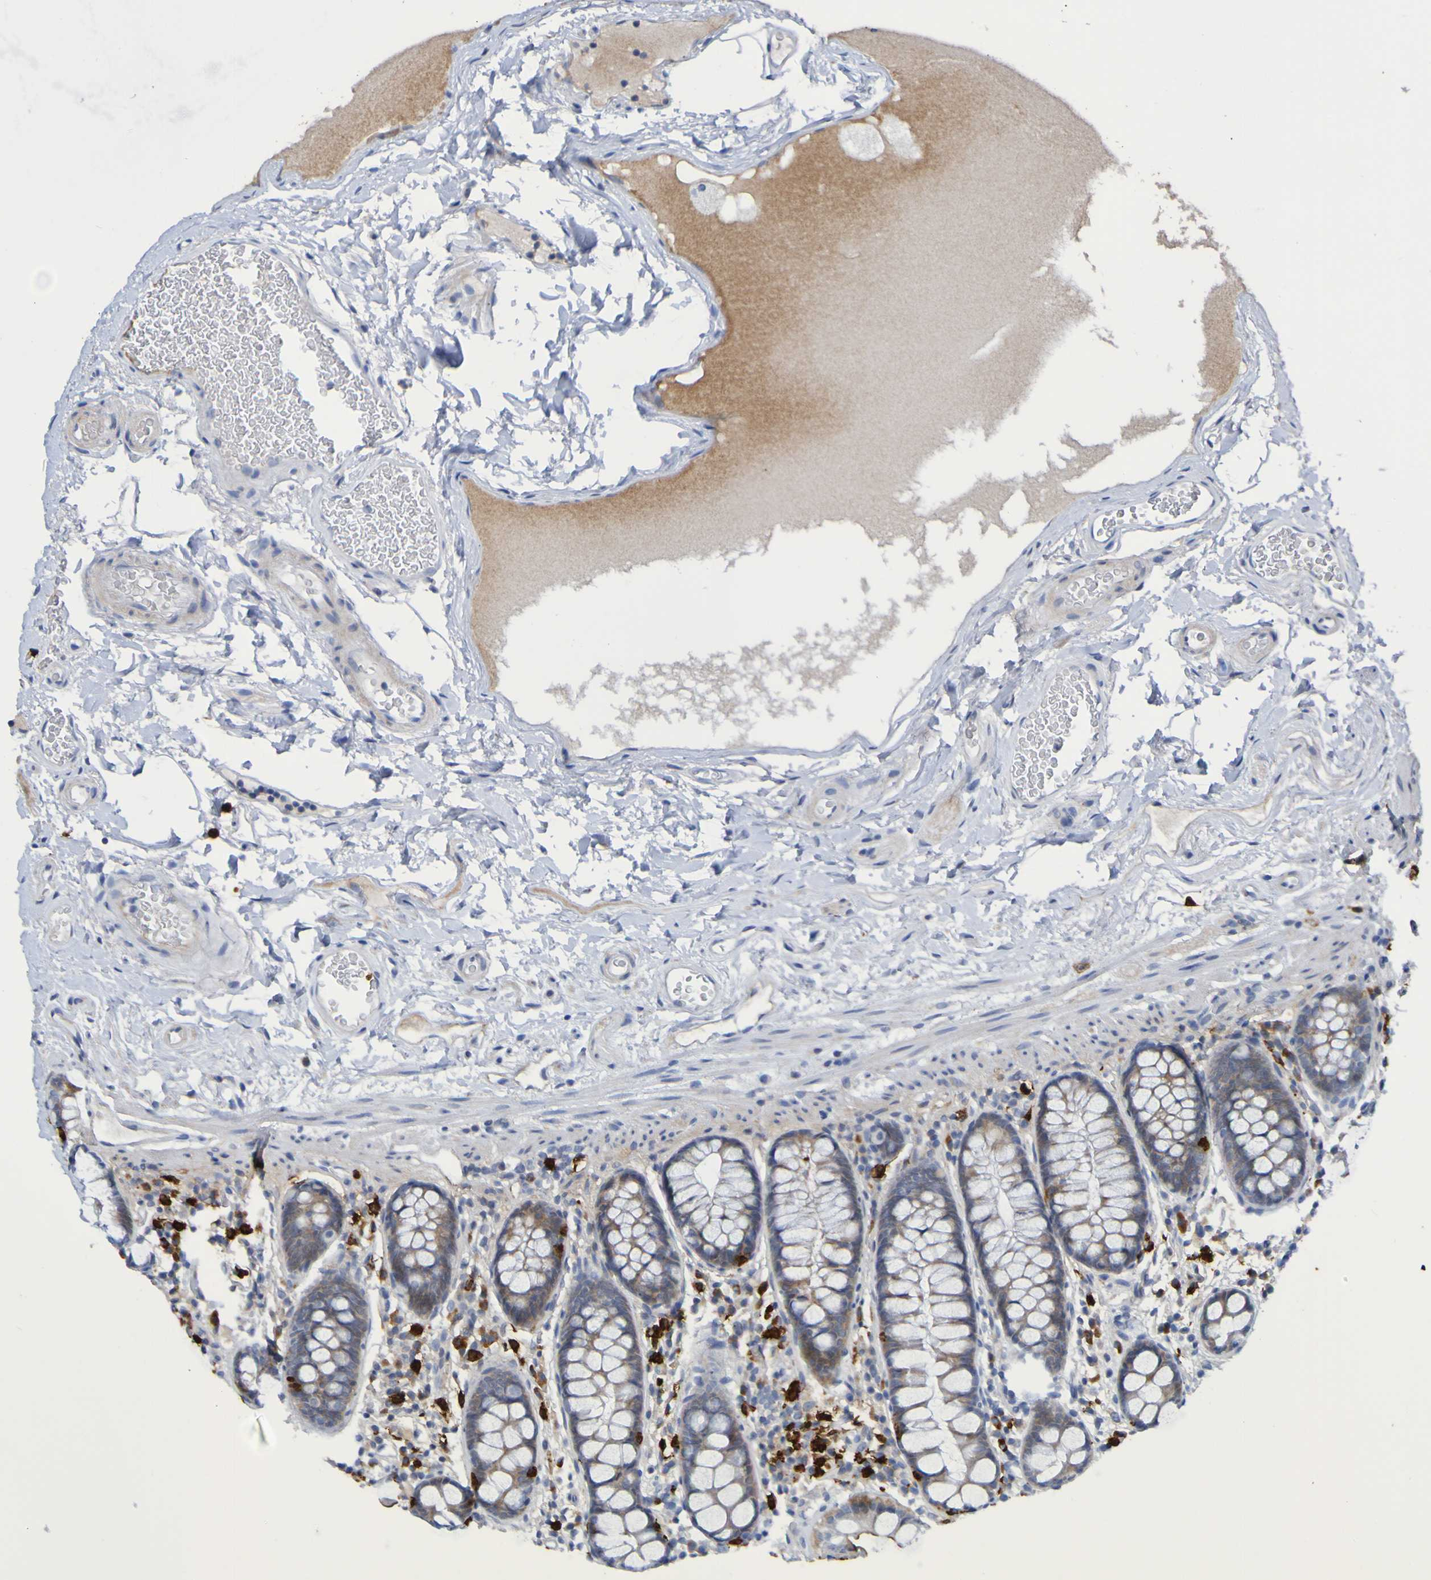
{"staining": {"intensity": "weak", "quantity": "<25%", "location": "cytoplasmic/membranous"}, "tissue": "colon", "cell_type": "Endothelial cells", "image_type": "normal", "snomed": [{"axis": "morphology", "description": "Normal tissue, NOS"}, {"axis": "topography", "description": "Colon"}], "caption": "Immunohistochemical staining of unremarkable human colon demonstrates no significant expression in endothelial cells. Brightfield microscopy of immunohistochemistry stained with DAB (3,3'-diaminobenzidine) (brown) and hematoxylin (blue), captured at high magnification.", "gene": "C11orf24", "patient": {"sex": "female", "age": 80}}